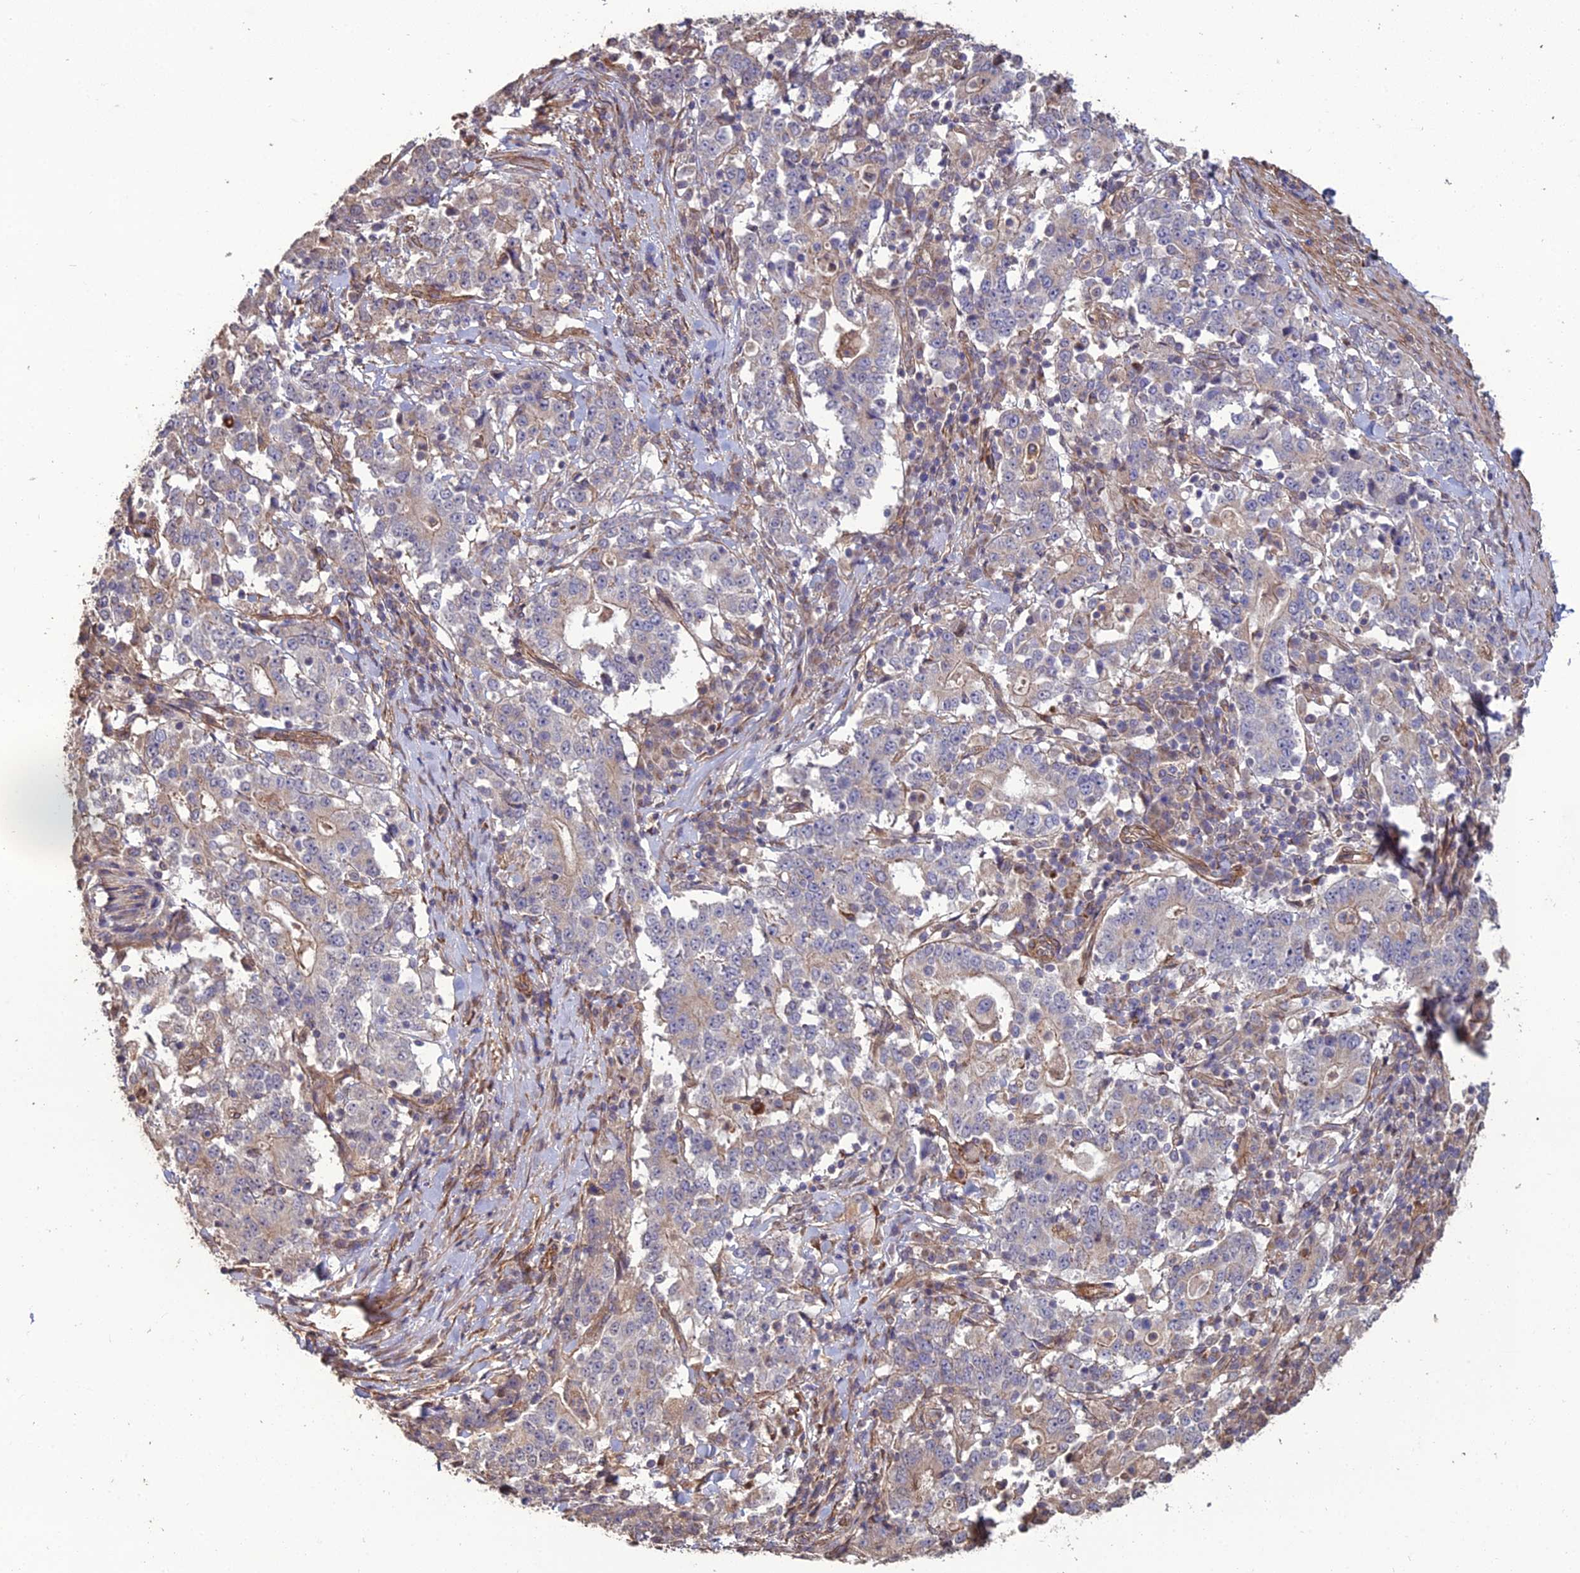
{"staining": {"intensity": "negative", "quantity": "none", "location": "none"}, "tissue": "stomach cancer", "cell_type": "Tumor cells", "image_type": "cancer", "snomed": [{"axis": "morphology", "description": "Adenocarcinoma, NOS"}, {"axis": "topography", "description": "Stomach"}], "caption": "Immunohistochemistry micrograph of neoplastic tissue: stomach cancer stained with DAB exhibits no significant protein expression in tumor cells.", "gene": "ATP6V0A2", "patient": {"sex": "male", "age": 59}}